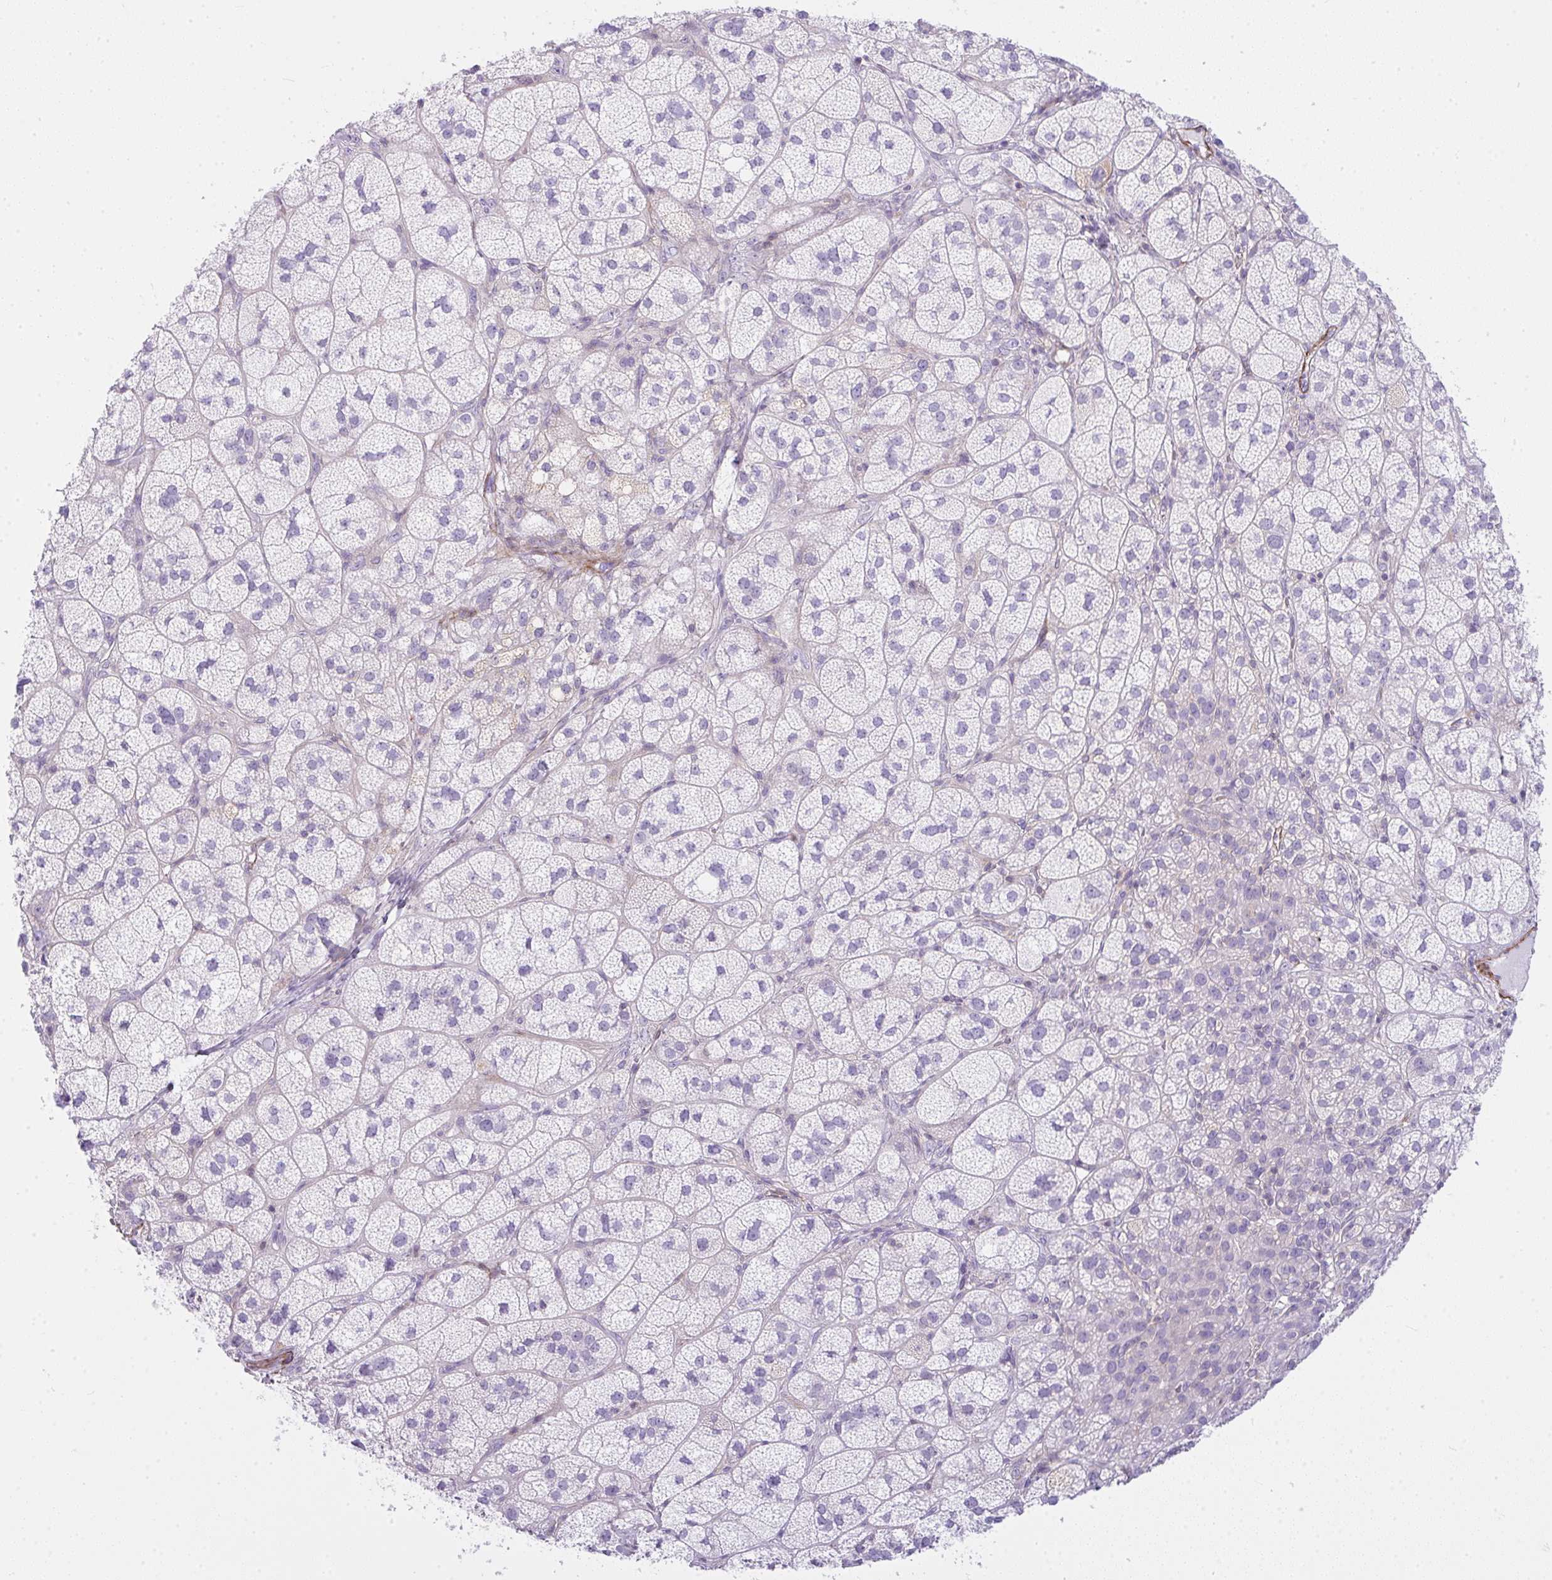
{"staining": {"intensity": "weak", "quantity": "<25%", "location": "cytoplasmic/membranous"}, "tissue": "adrenal gland", "cell_type": "Glandular cells", "image_type": "normal", "snomed": [{"axis": "morphology", "description": "Normal tissue, NOS"}, {"axis": "topography", "description": "Adrenal gland"}], "caption": "Normal adrenal gland was stained to show a protein in brown. There is no significant positivity in glandular cells. (DAB (3,3'-diaminobenzidine) IHC with hematoxylin counter stain).", "gene": "CDRT15", "patient": {"sex": "female", "age": 60}}